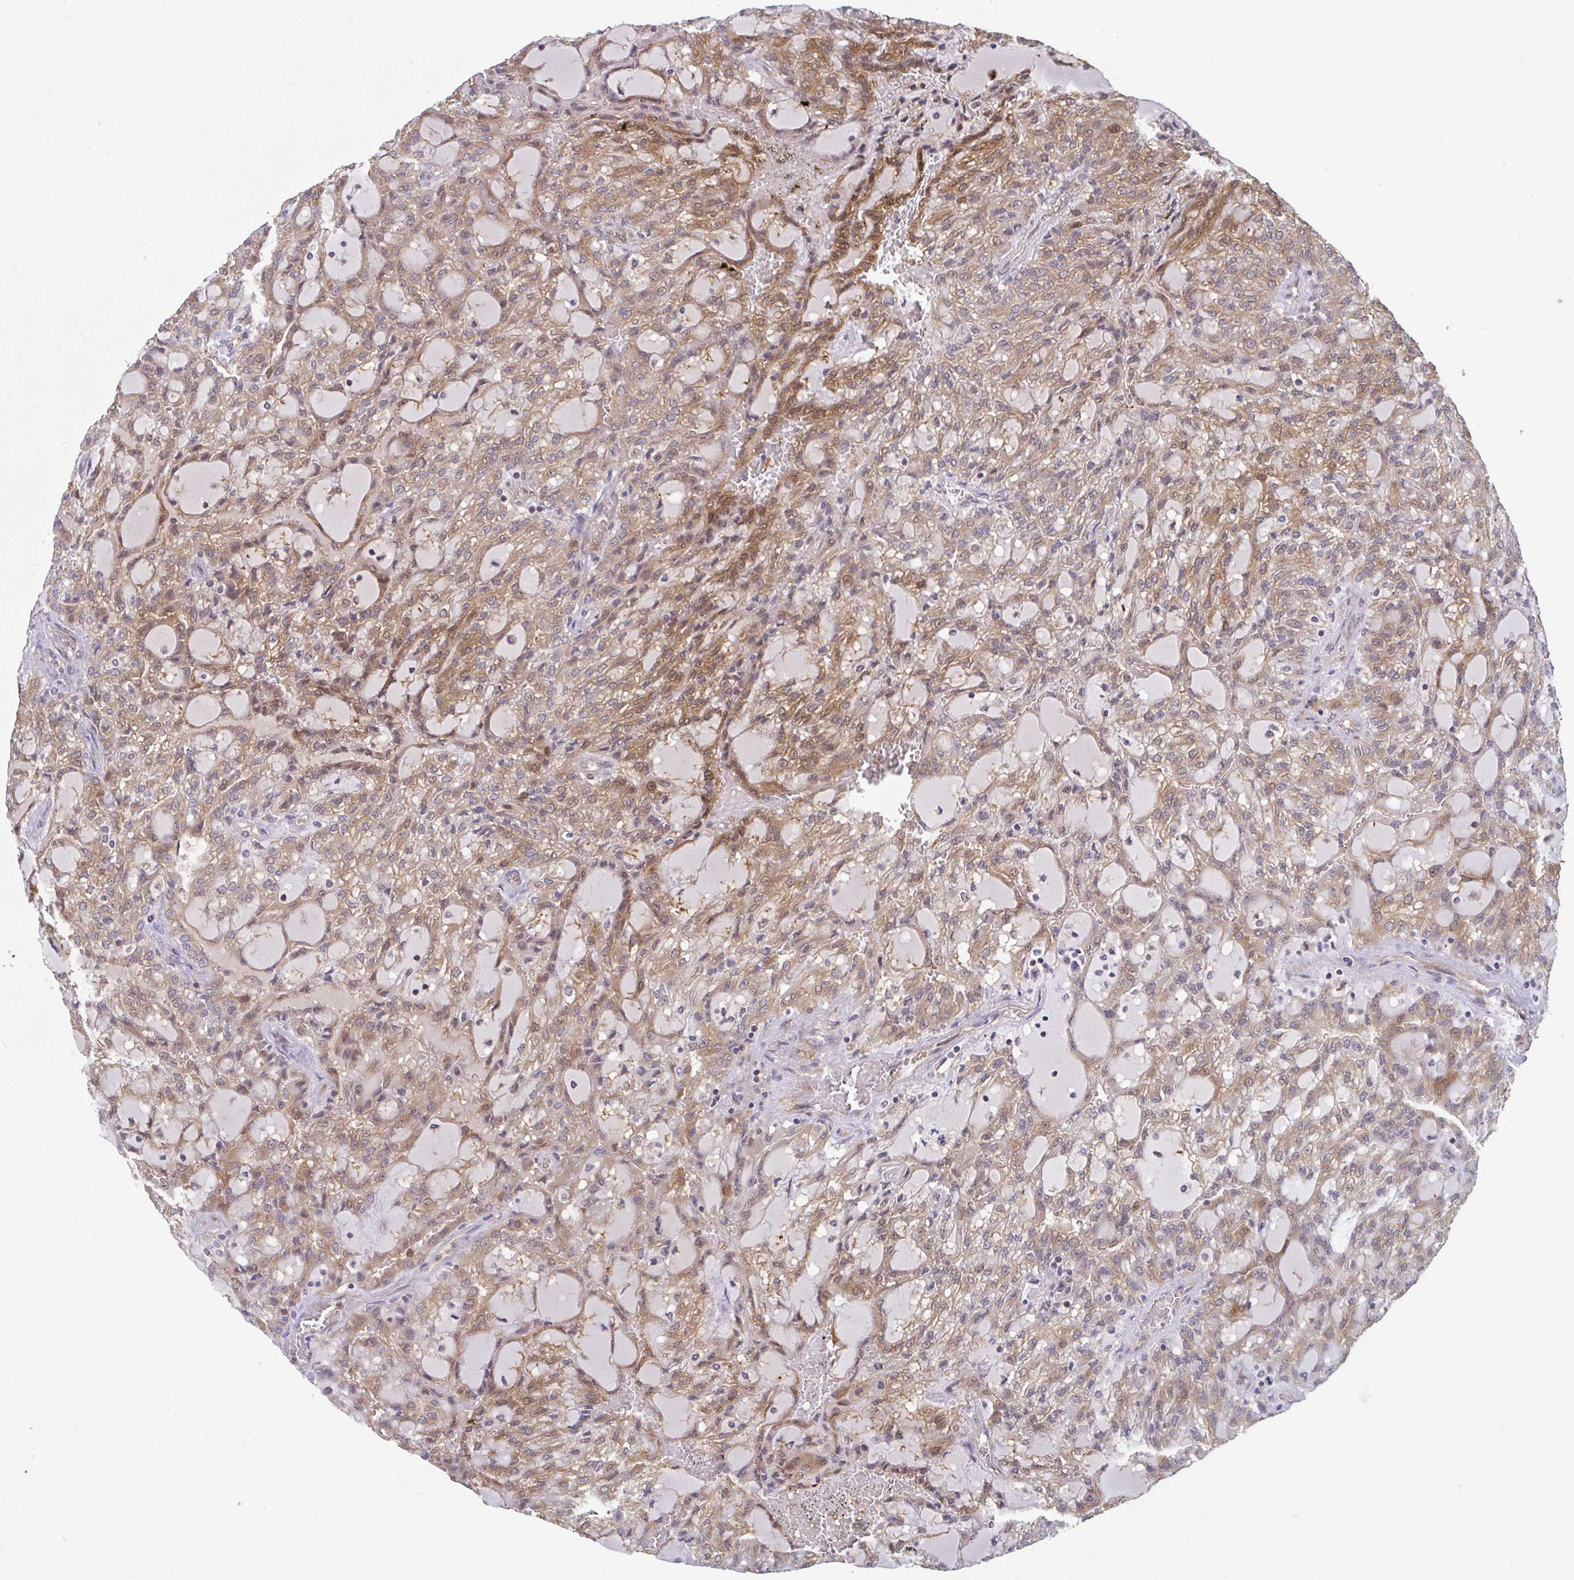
{"staining": {"intensity": "moderate", "quantity": ">75%", "location": "cytoplasmic/membranous,nuclear"}, "tissue": "renal cancer", "cell_type": "Tumor cells", "image_type": "cancer", "snomed": [{"axis": "morphology", "description": "Adenocarcinoma, NOS"}, {"axis": "topography", "description": "Kidney"}], "caption": "Immunohistochemical staining of human adenocarcinoma (renal) reveals moderate cytoplasmic/membranous and nuclear protein expression in about >75% of tumor cells.", "gene": "LMNTD2", "patient": {"sex": "male", "age": 63}}